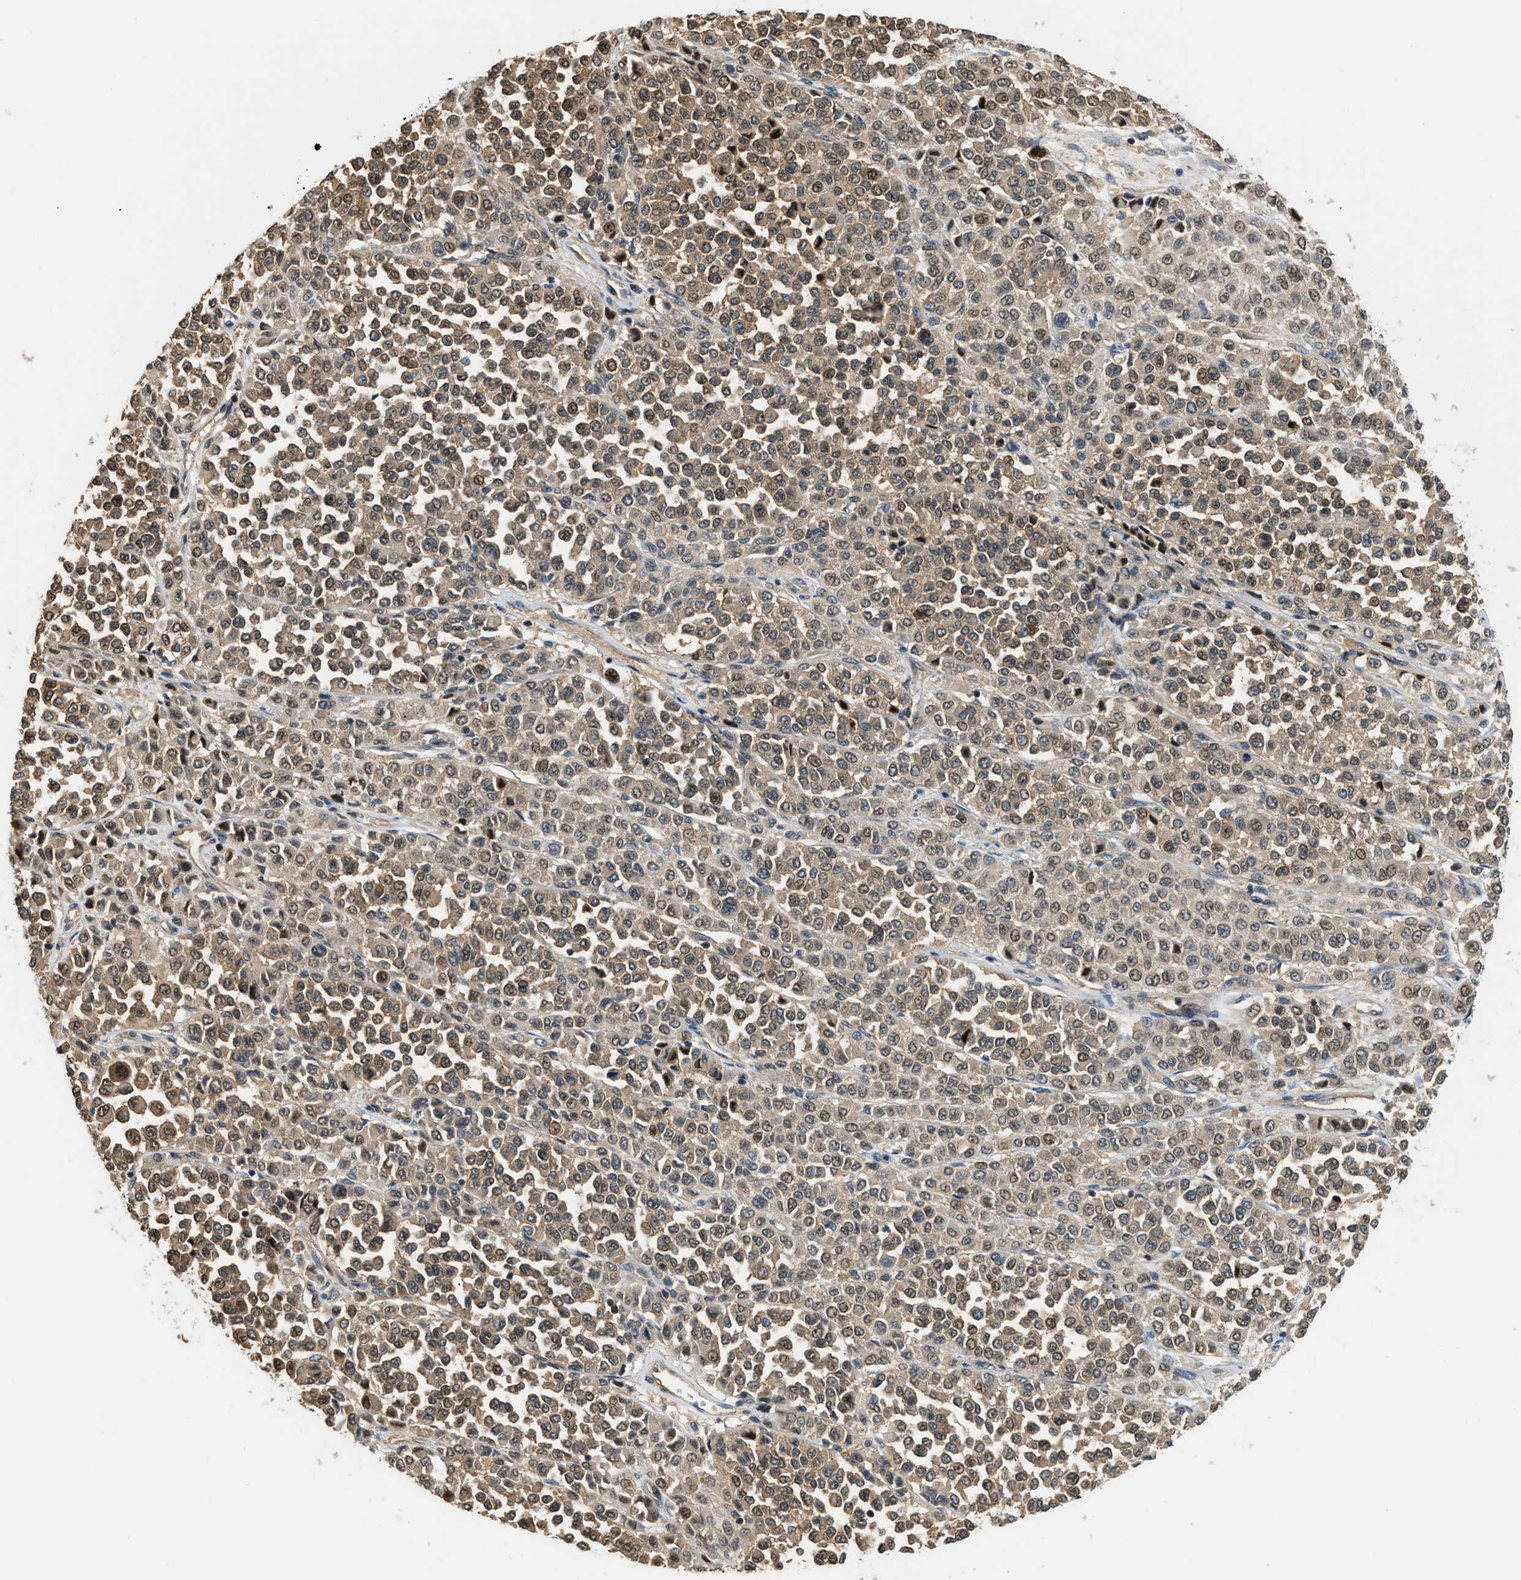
{"staining": {"intensity": "weak", "quantity": ">75%", "location": "cytoplasmic/membranous,nuclear"}, "tissue": "melanoma", "cell_type": "Tumor cells", "image_type": "cancer", "snomed": [{"axis": "morphology", "description": "Malignant melanoma, Metastatic site"}, {"axis": "topography", "description": "Pancreas"}], "caption": "Protein analysis of malignant melanoma (metastatic site) tissue exhibits weak cytoplasmic/membranous and nuclear expression in about >75% of tumor cells. (DAB = brown stain, brightfield microscopy at high magnification).", "gene": "CBLB", "patient": {"sex": "female", "age": 30}}